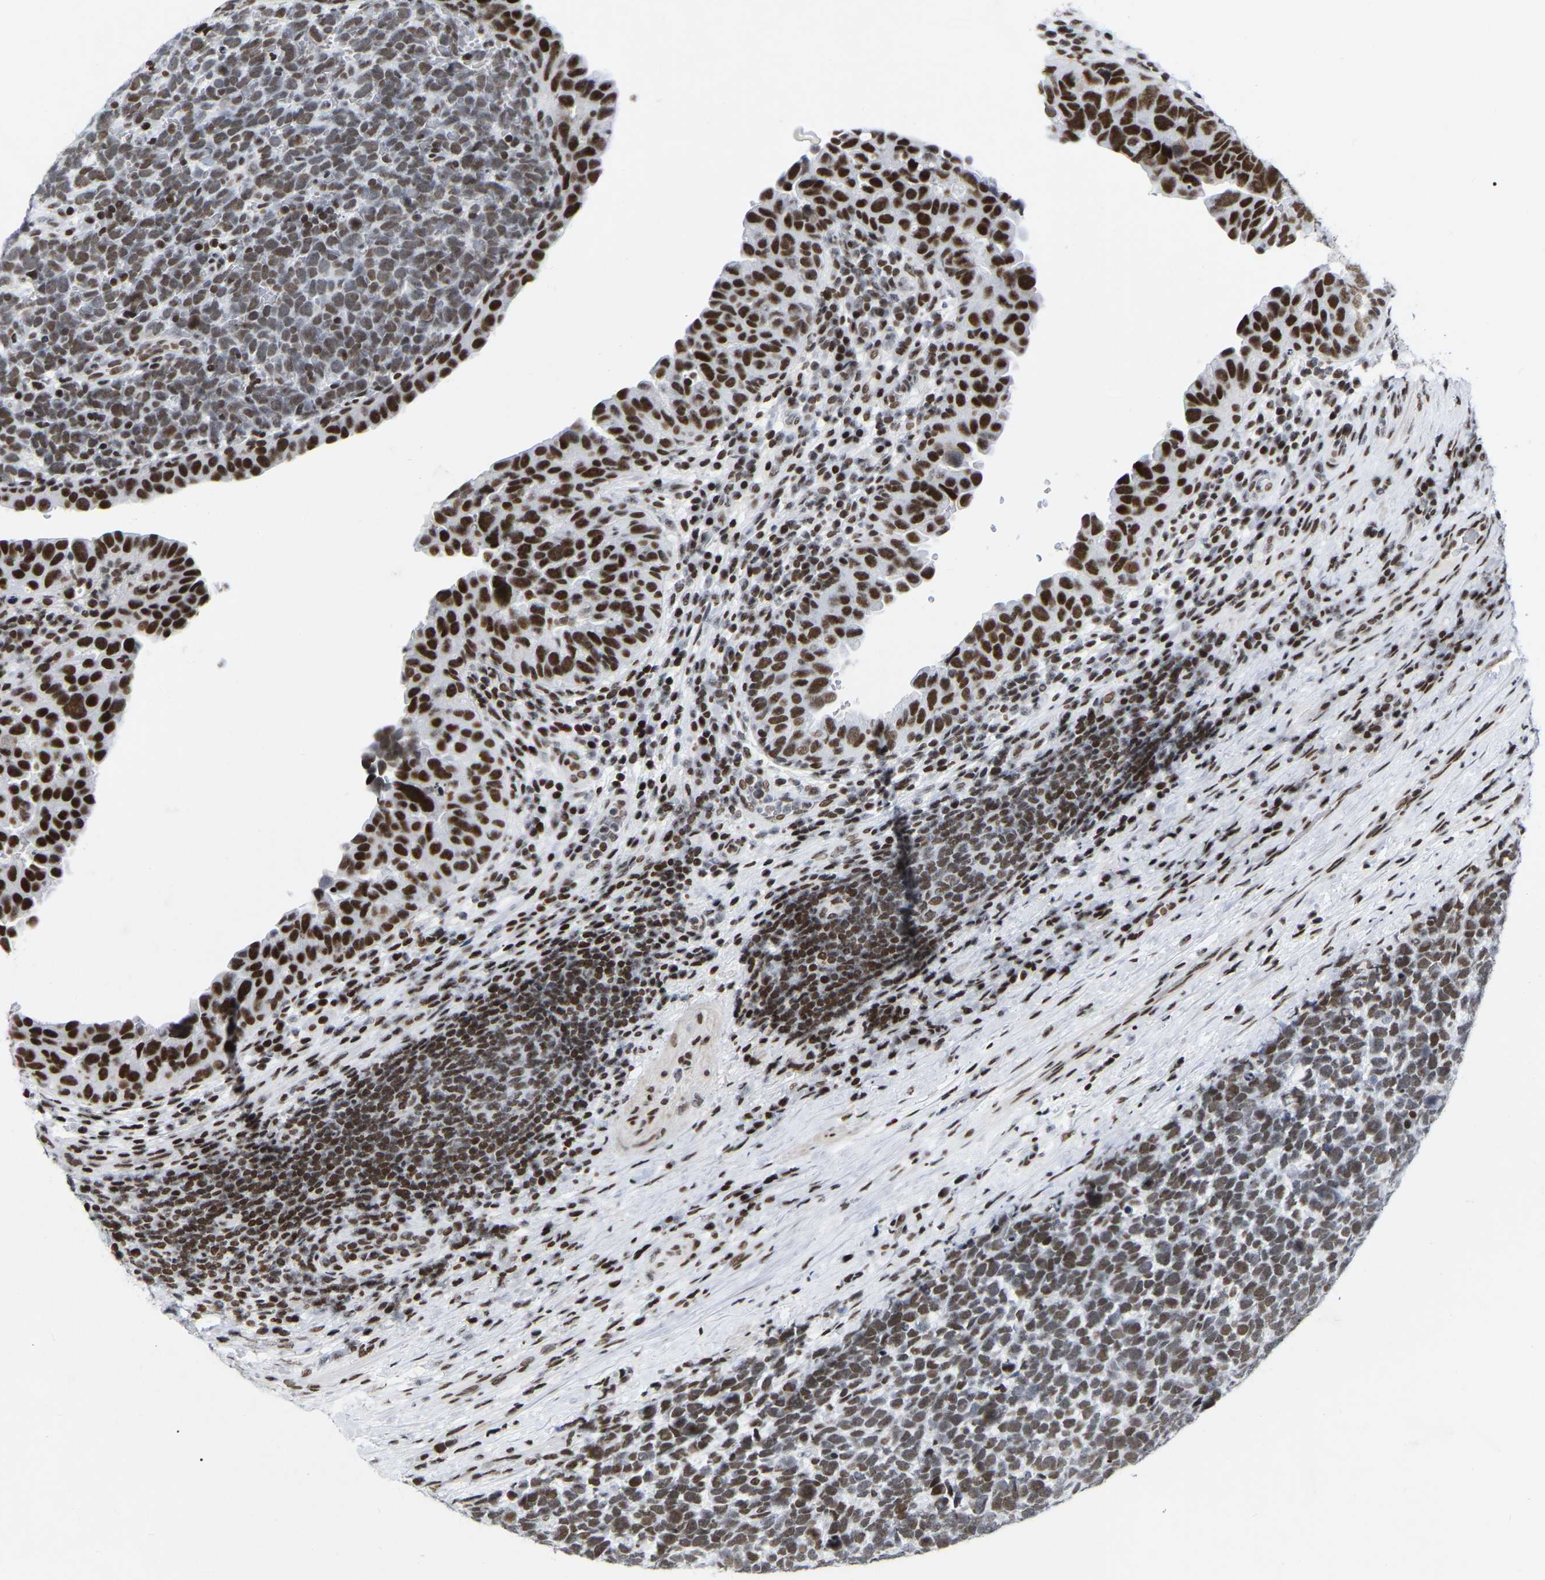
{"staining": {"intensity": "moderate", "quantity": ">75%", "location": "nuclear"}, "tissue": "urothelial cancer", "cell_type": "Tumor cells", "image_type": "cancer", "snomed": [{"axis": "morphology", "description": "Urothelial carcinoma, High grade"}, {"axis": "topography", "description": "Urinary bladder"}], "caption": "The immunohistochemical stain shows moderate nuclear staining in tumor cells of urothelial cancer tissue. Nuclei are stained in blue.", "gene": "PRCC", "patient": {"sex": "female", "age": 82}}